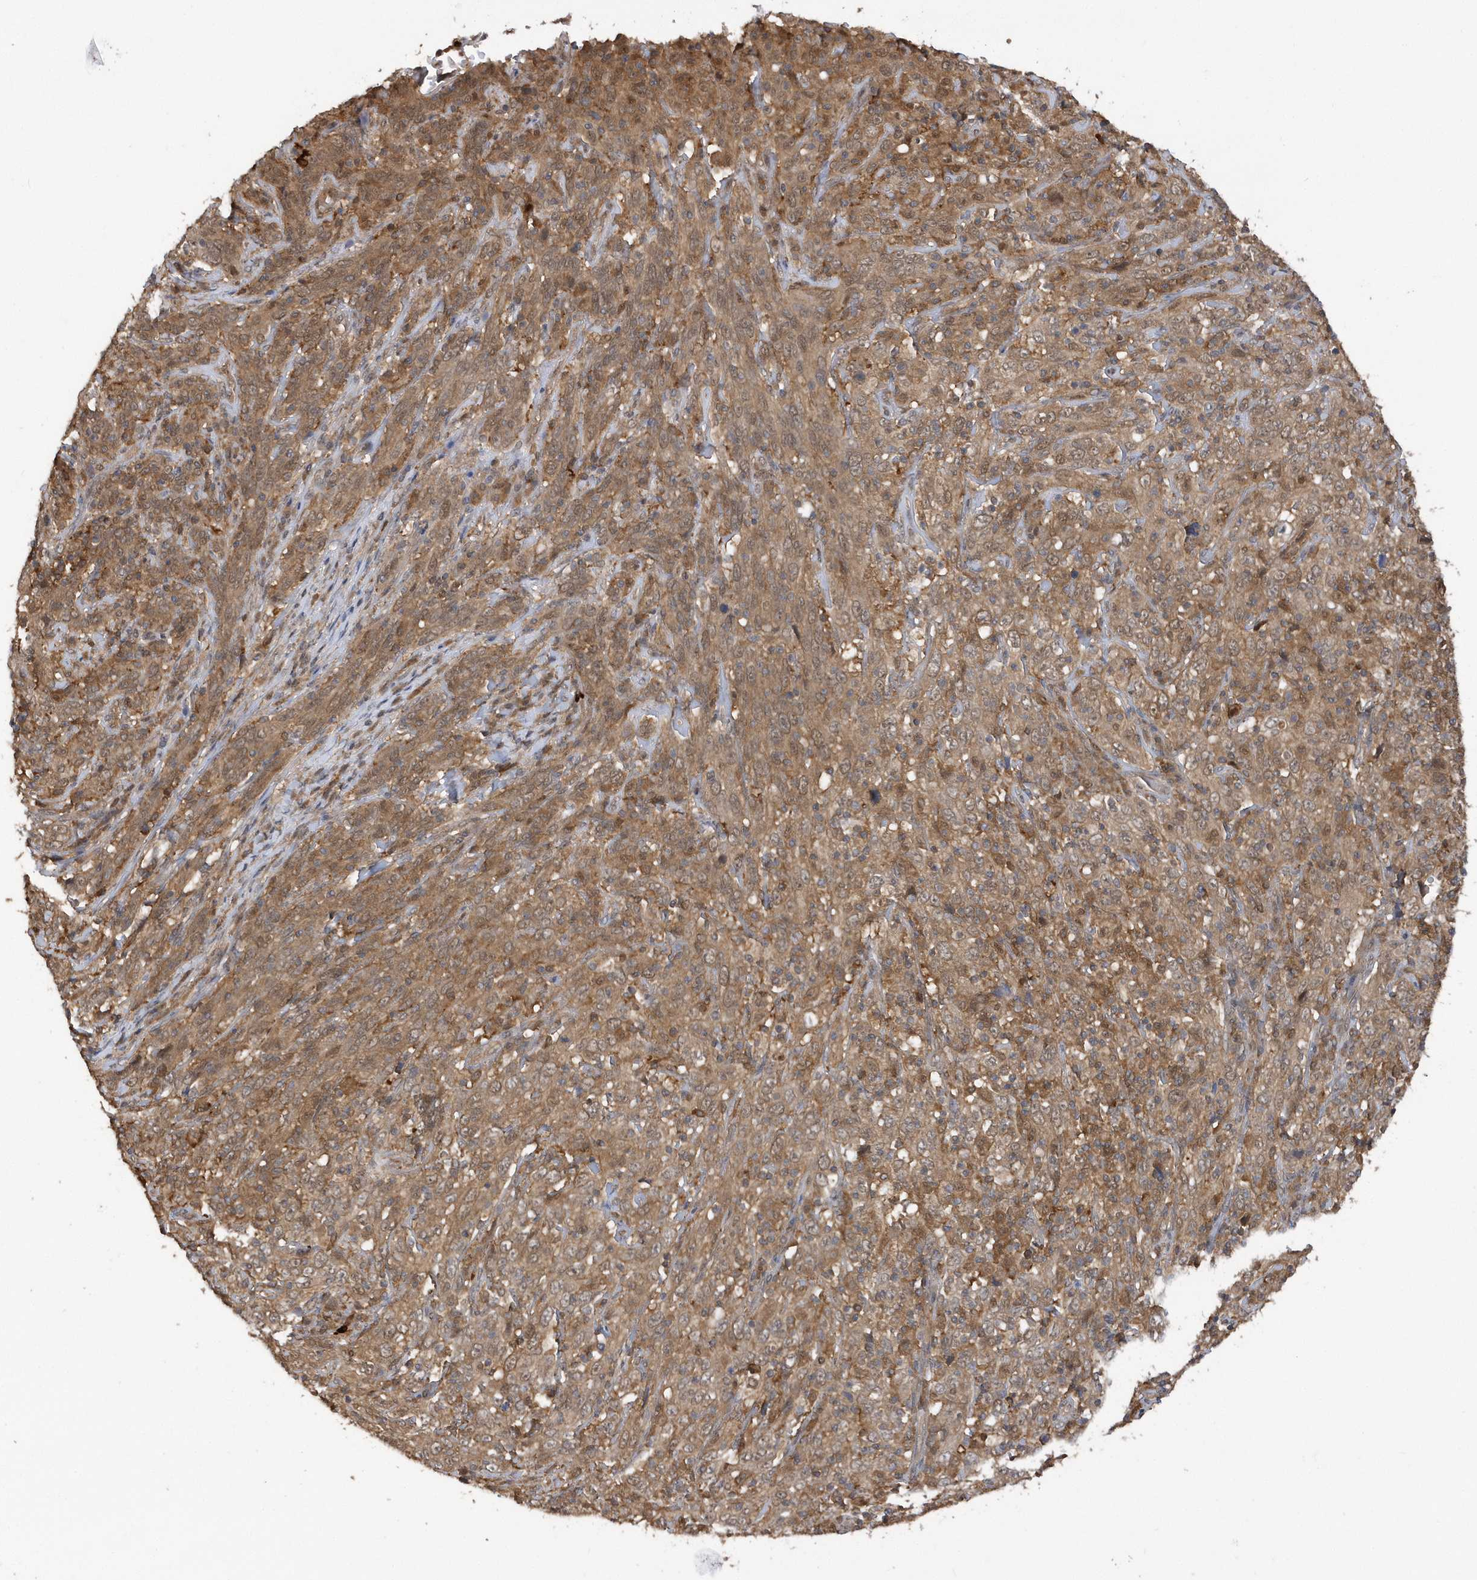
{"staining": {"intensity": "moderate", "quantity": ">75%", "location": "cytoplasmic/membranous"}, "tissue": "cervical cancer", "cell_type": "Tumor cells", "image_type": "cancer", "snomed": [{"axis": "morphology", "description": "Squamous cell carcinoma, NOS"}, {"axis": "topography", "description": "Cervix"}], "caption": "The image reveals a brown stain indicating the presence of a protein in the cytoplasmic/membranous of tumor cells in cervical squamous cell carcinoma.", "gene": "RPE", "patient": {"sex": "female", "age": 46}}